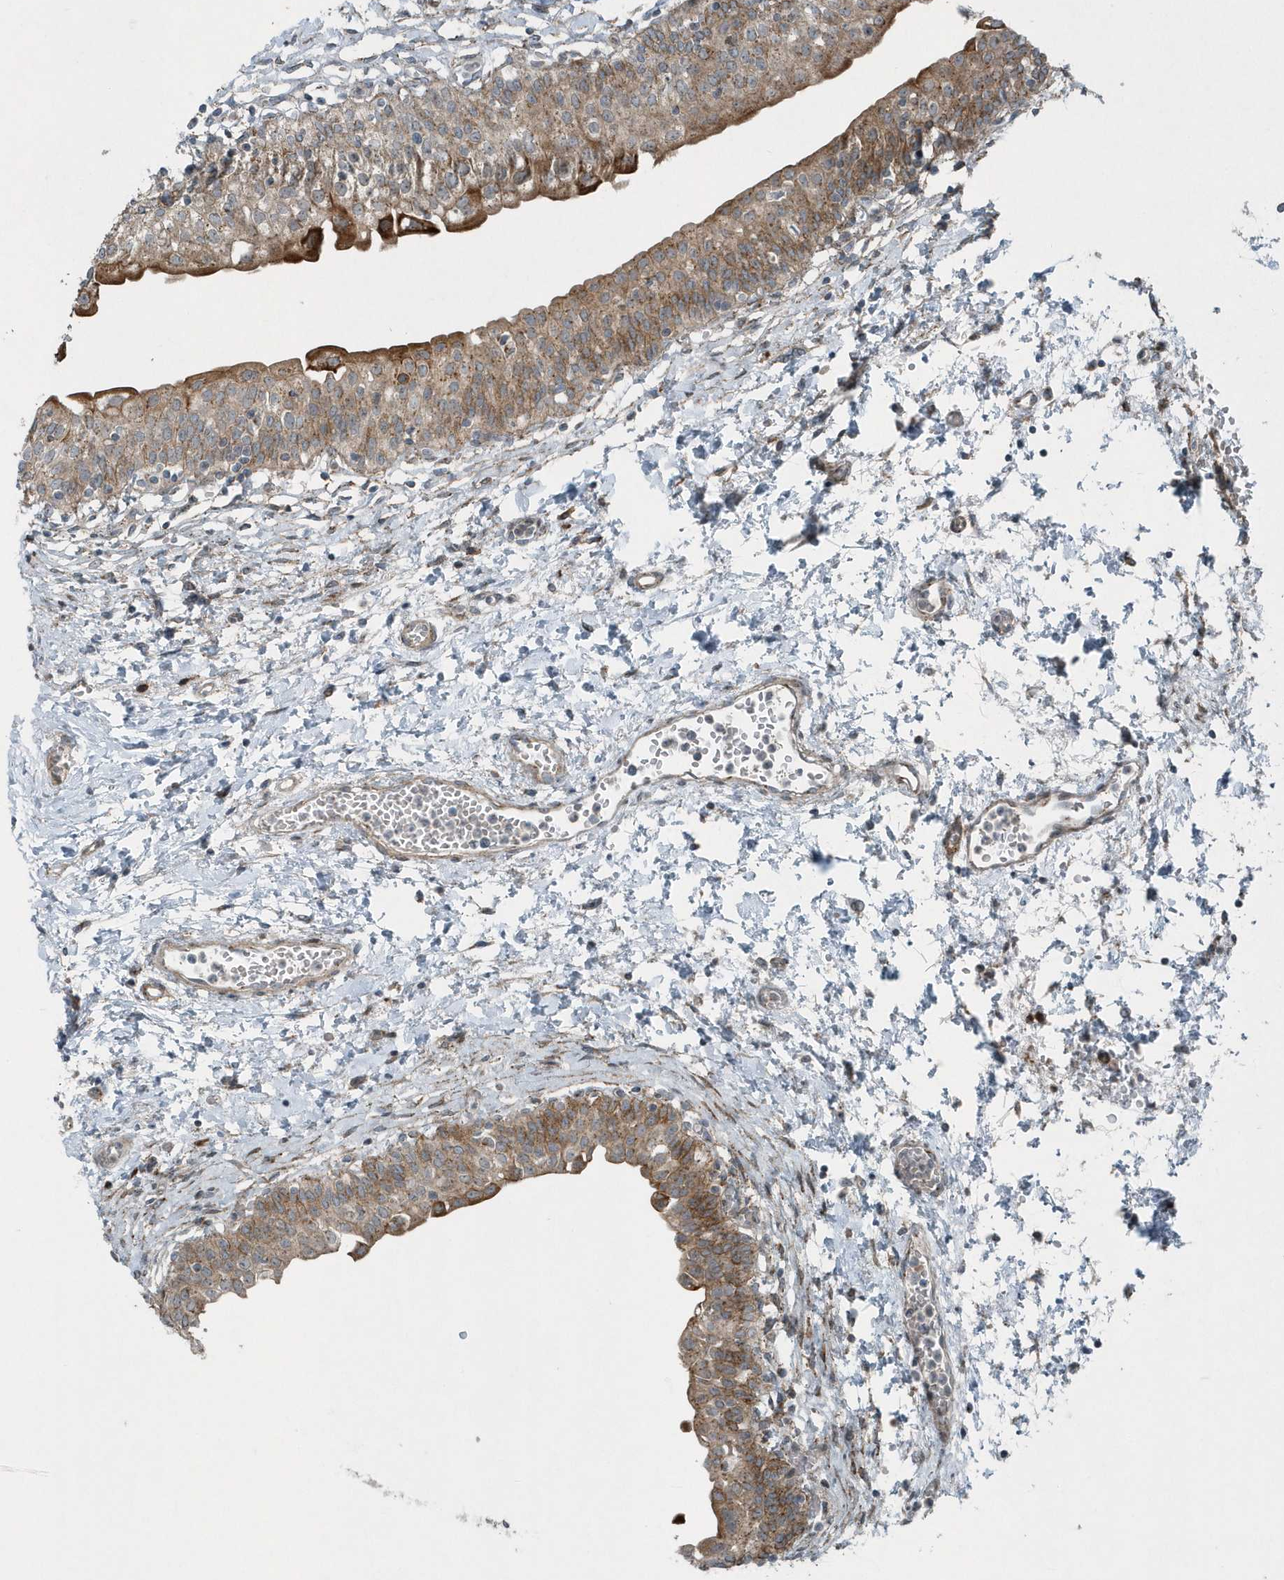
{"staining": {"intensity": "moderate", "quantity": ">75%", "location": "cytoplasmic/membranous"}, "tissue": "urinary bladder", "cell_type": "Urothelial cells", "image_type": "normal", "snomed": [{"axis": "morphology", "description": "Normal tissue, NOS"}, {"axis": "topography", "description": "Urinary bladder"}], "caption": "Urinary bladder stained with DAB (3,3'-diaminobenzidine) IHC exhibits medium levels of moderate cytoplasmic/membranous staining in approximately >75% of urothelial cells.", "gene": "GCC2", "patient": {"sex": "male", "age": 55}}